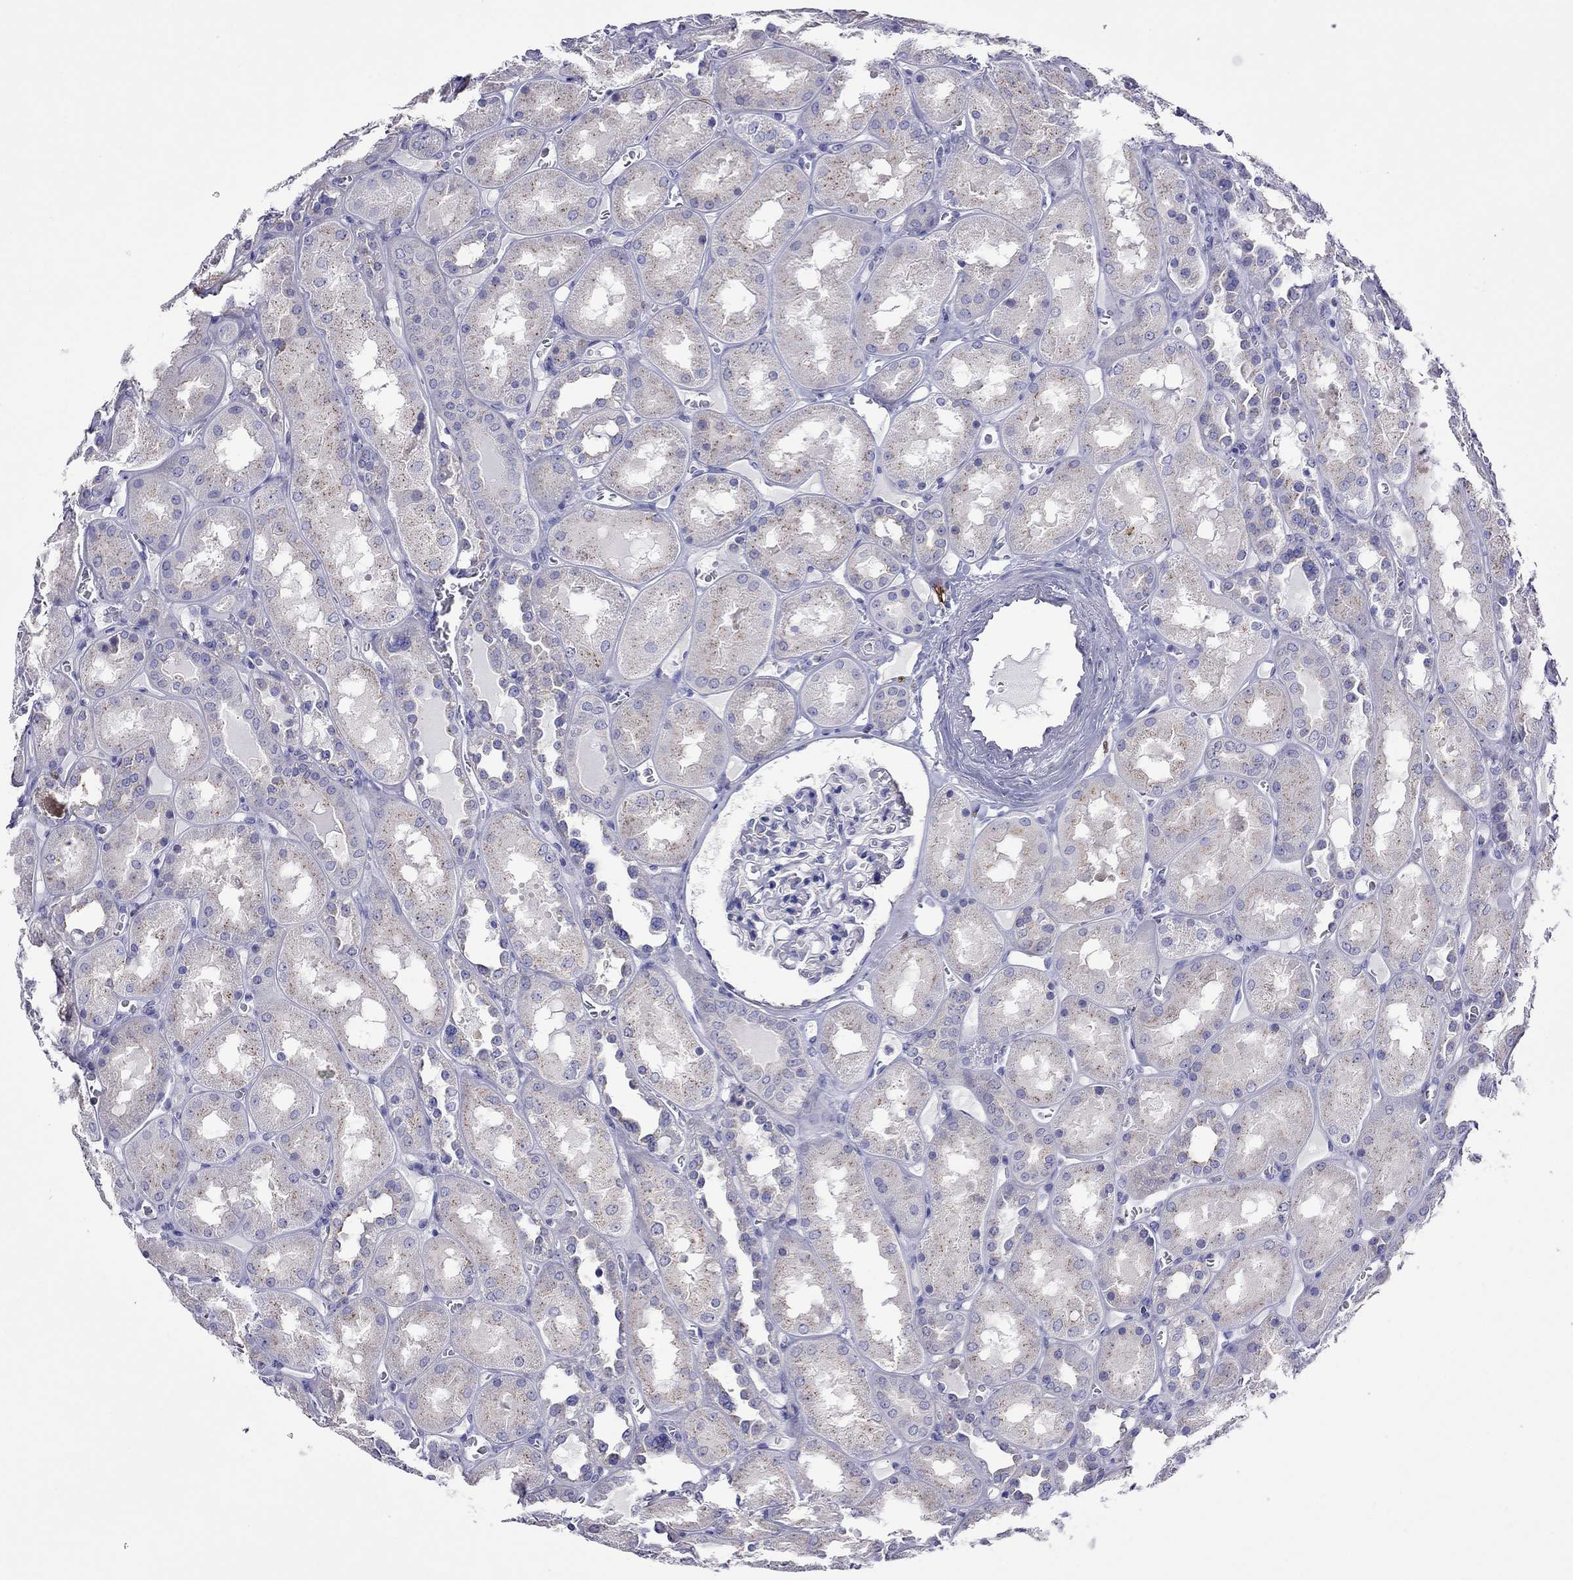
{"staining": {"intensity": "negative", "quantity": "none", "location": "none"}, "tissue": "kidney", "cell_type": "Cells in glomeruli", "image_type": "normal", "snomed": [{"axis": "morphology", "description": "Normal tissue, NOS"}, {"axis": "topography", "description": "Kidney"}], "caption": "Unremarkable kidney was stained to show a protein in brown. There is no significant staining in cells in glomeruli.", "gene": "MPZ", "patient": {"sex": "male", "age": 73}}